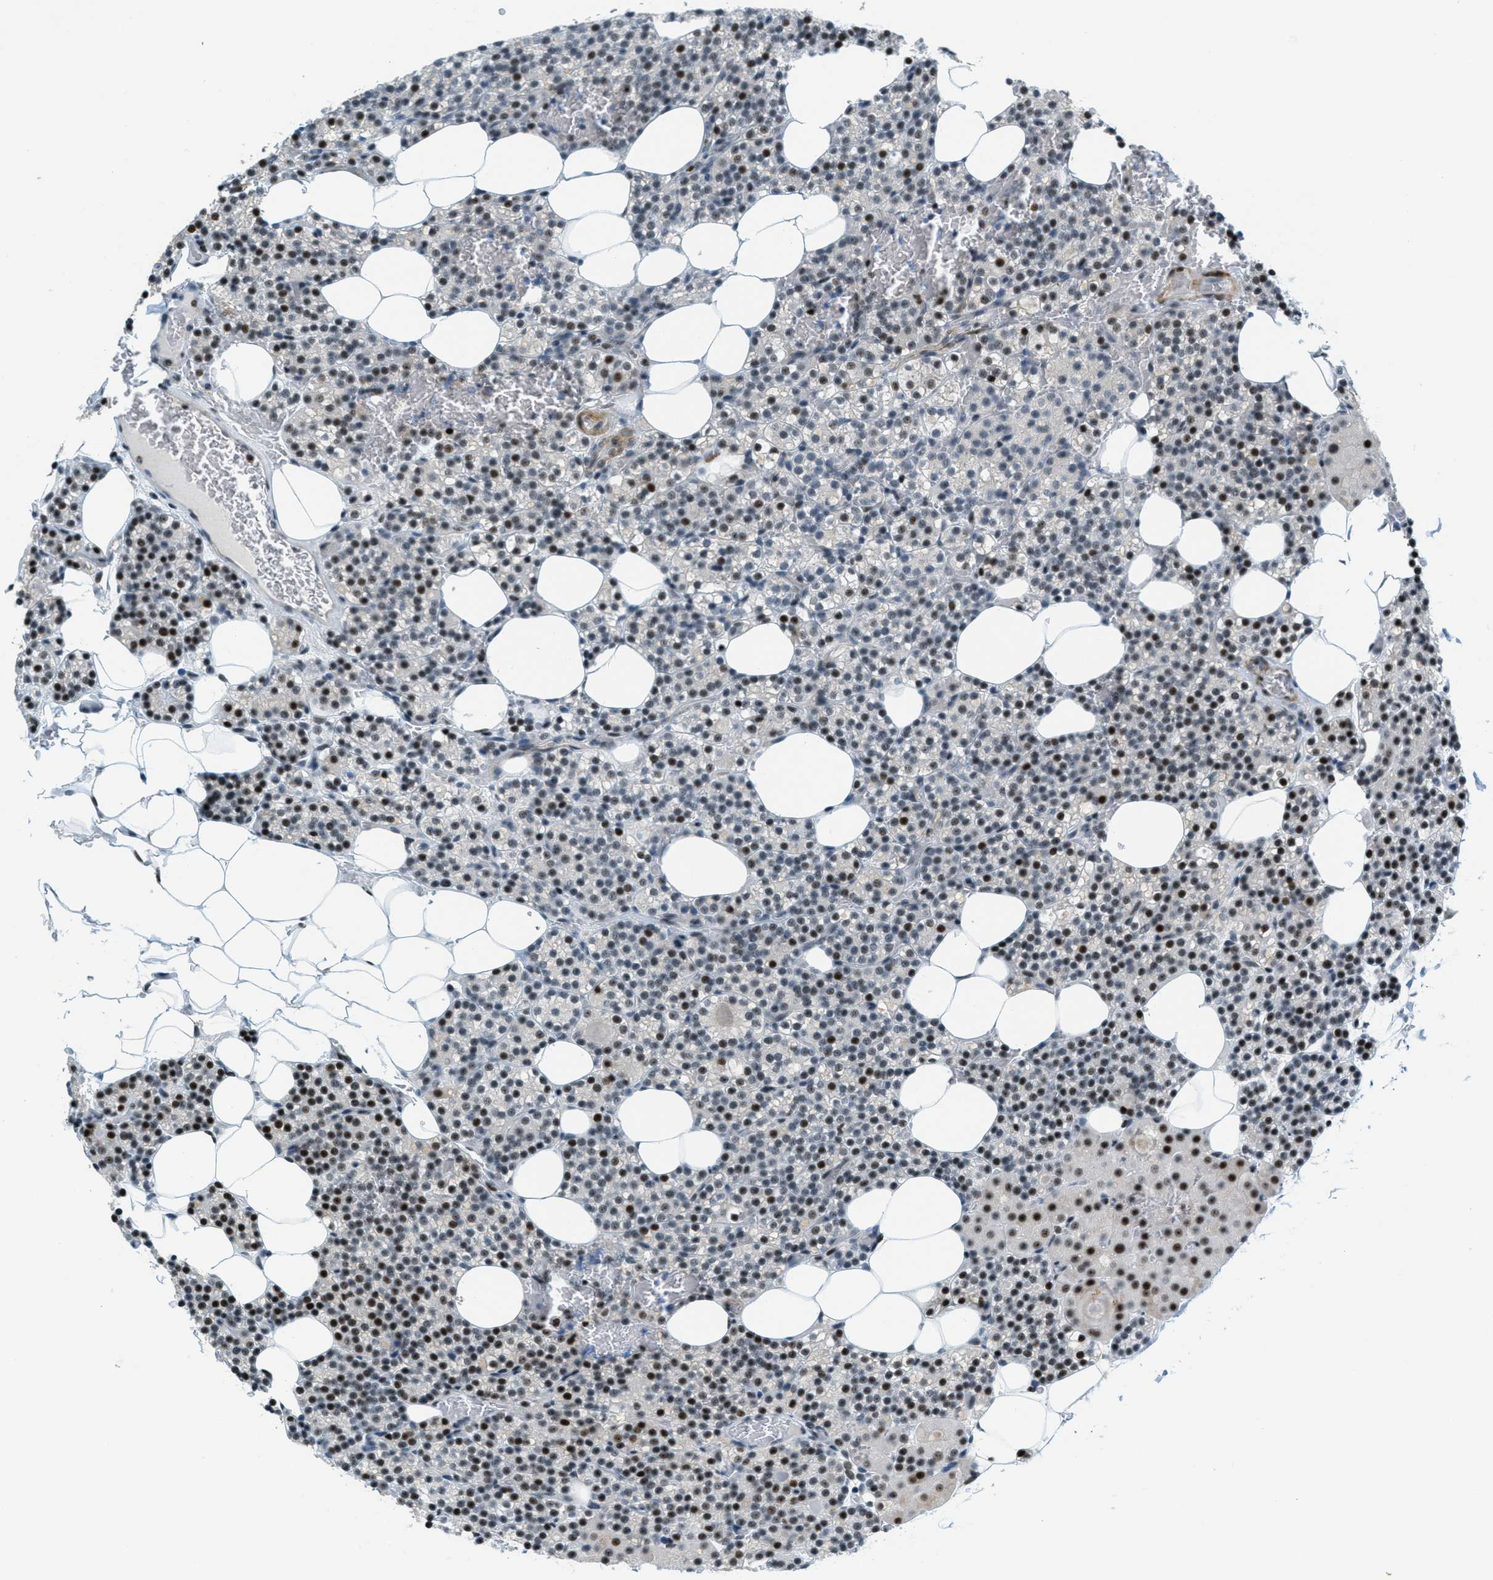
{"staining": {"intensity": "strong", "quantity": "25%-75%", "location": "nuclear"}, "tissue": "parathyroid gland", "cell_type": "Glandular cells", "image_type": "normal", "snomed": [{"axis": "morphology", "description": "Normal tissue, NOS"}, {"axis": "morphology", "description": "Inflammation chronic"}, {"axis": "morphology", "description": "Goiter, colloid"}, {"axis": "topography", "description": "Thyroid gland"}, {"axis": "topography", "description": "Parathyroid gland"}], "caption": "An image showing strong nuclear expression in approximately 25%-75% of glandular cells in benign parathyroid gland, as visualized by brown immunohistochemical staining.", "gene": "ZDHHC23", "patient": {"sex": "male", "age": 65}}